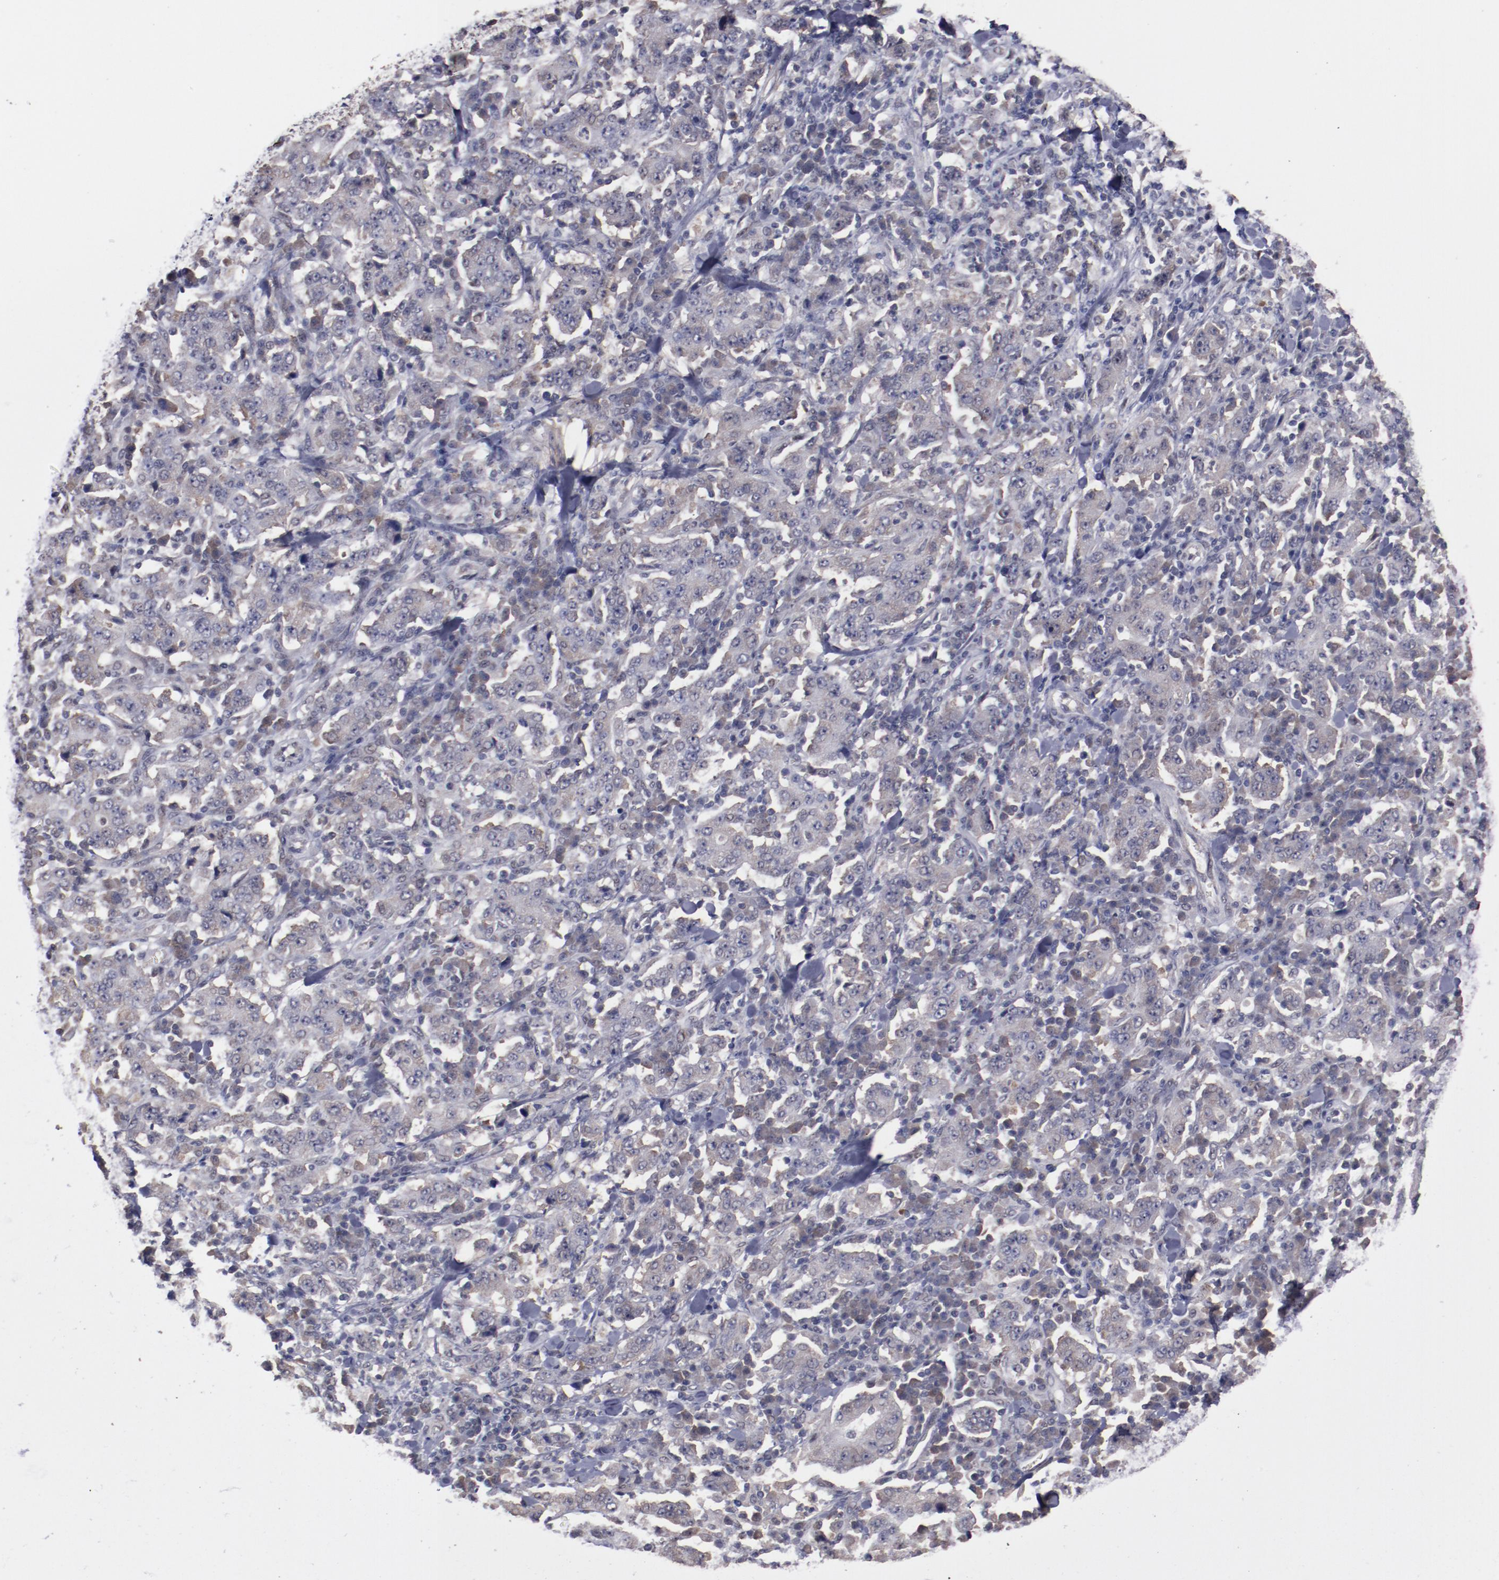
{"staining": {"intensity": "weak", "quantity": "25%-75%", "location": "cytoplasmic/membranous"}, "tissue": "stomach cancer", "cell_type": "Tumor cells", "image_type": "cancer", "snomed": [{"axis": "morphology", "description": "Normal tissue, NOS"}, {"axis": "morphology", "description": "Adenocarcinoma, NOS"}, {"axis": "topography", "description": "Stomach, upper"}, {"axis": "topography", "description": "Stomach"}], "caption": "The immunohistochemical stain highlights weak cytoplasmic/membranous positivity in tumor cells of adenocarcinoma (stomach) tissue.", "gene": "ARNT", "patient": {"sex": "male", "age": 59}}